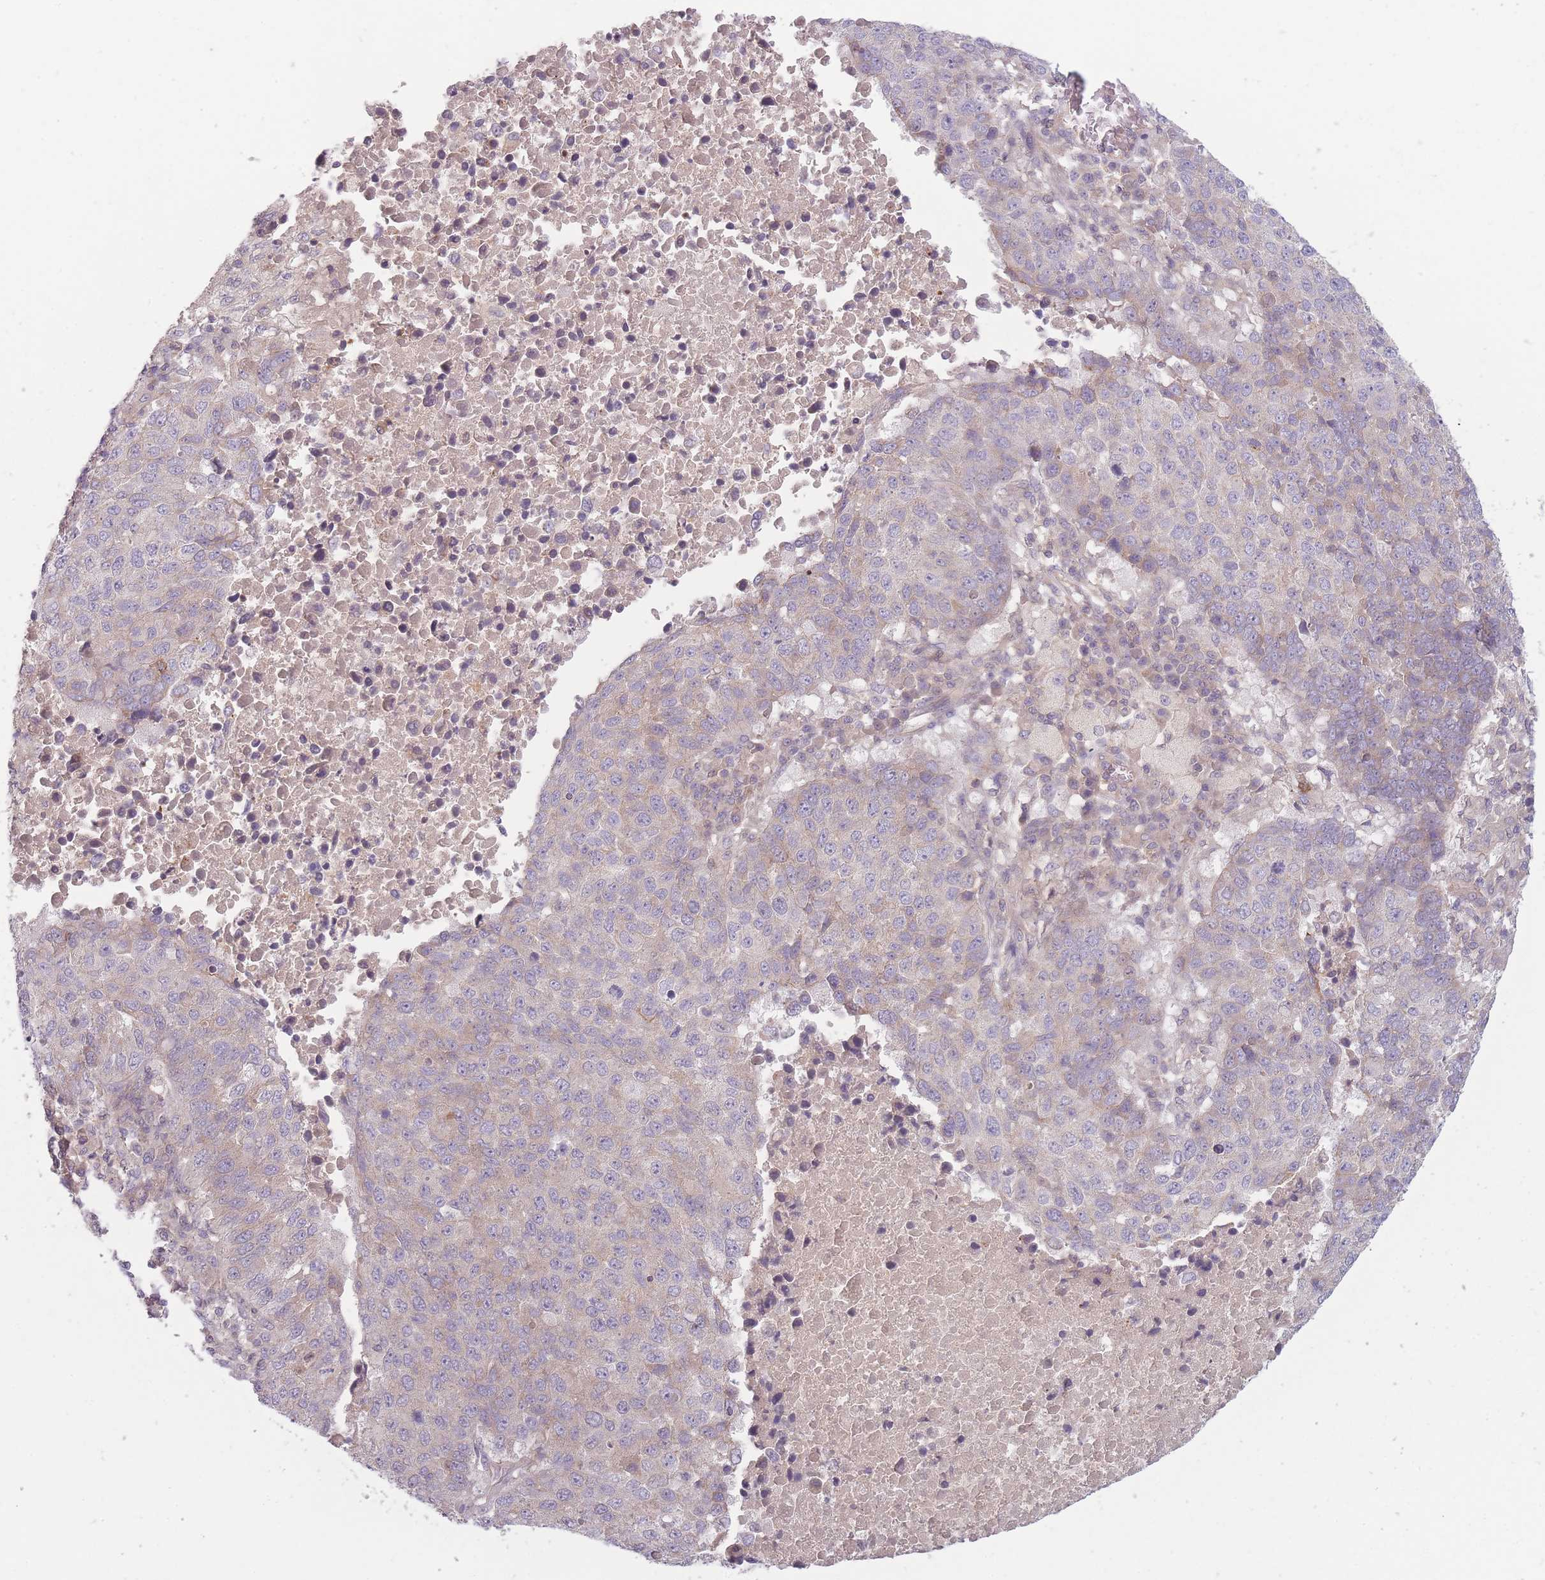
{"staining": {"intensity": "weak", "quantity": "<25%", "location": "cytoplasmic/membranous"}, "tissue": "lung cancer", "cell_type": "Tumor cells", "image_type": "cancer", "snomed": [{"axis": "morphology", "description": "Squamous cell carcinoma, NOS"}, {"axis": "topography", "description": "Lung"}], "caption": "High magnification brightfield microscopy of lung squamous cell carcinoma stained with DAB (brown) and counterstained with hematoxylin (blue): tumor cells show no significant positivity. (Immunohistochemistry (ihc), brightfield microscopy, high magnification).", "gene": "NT5DC2", "patient": {"sex": "male", "age": 73}}